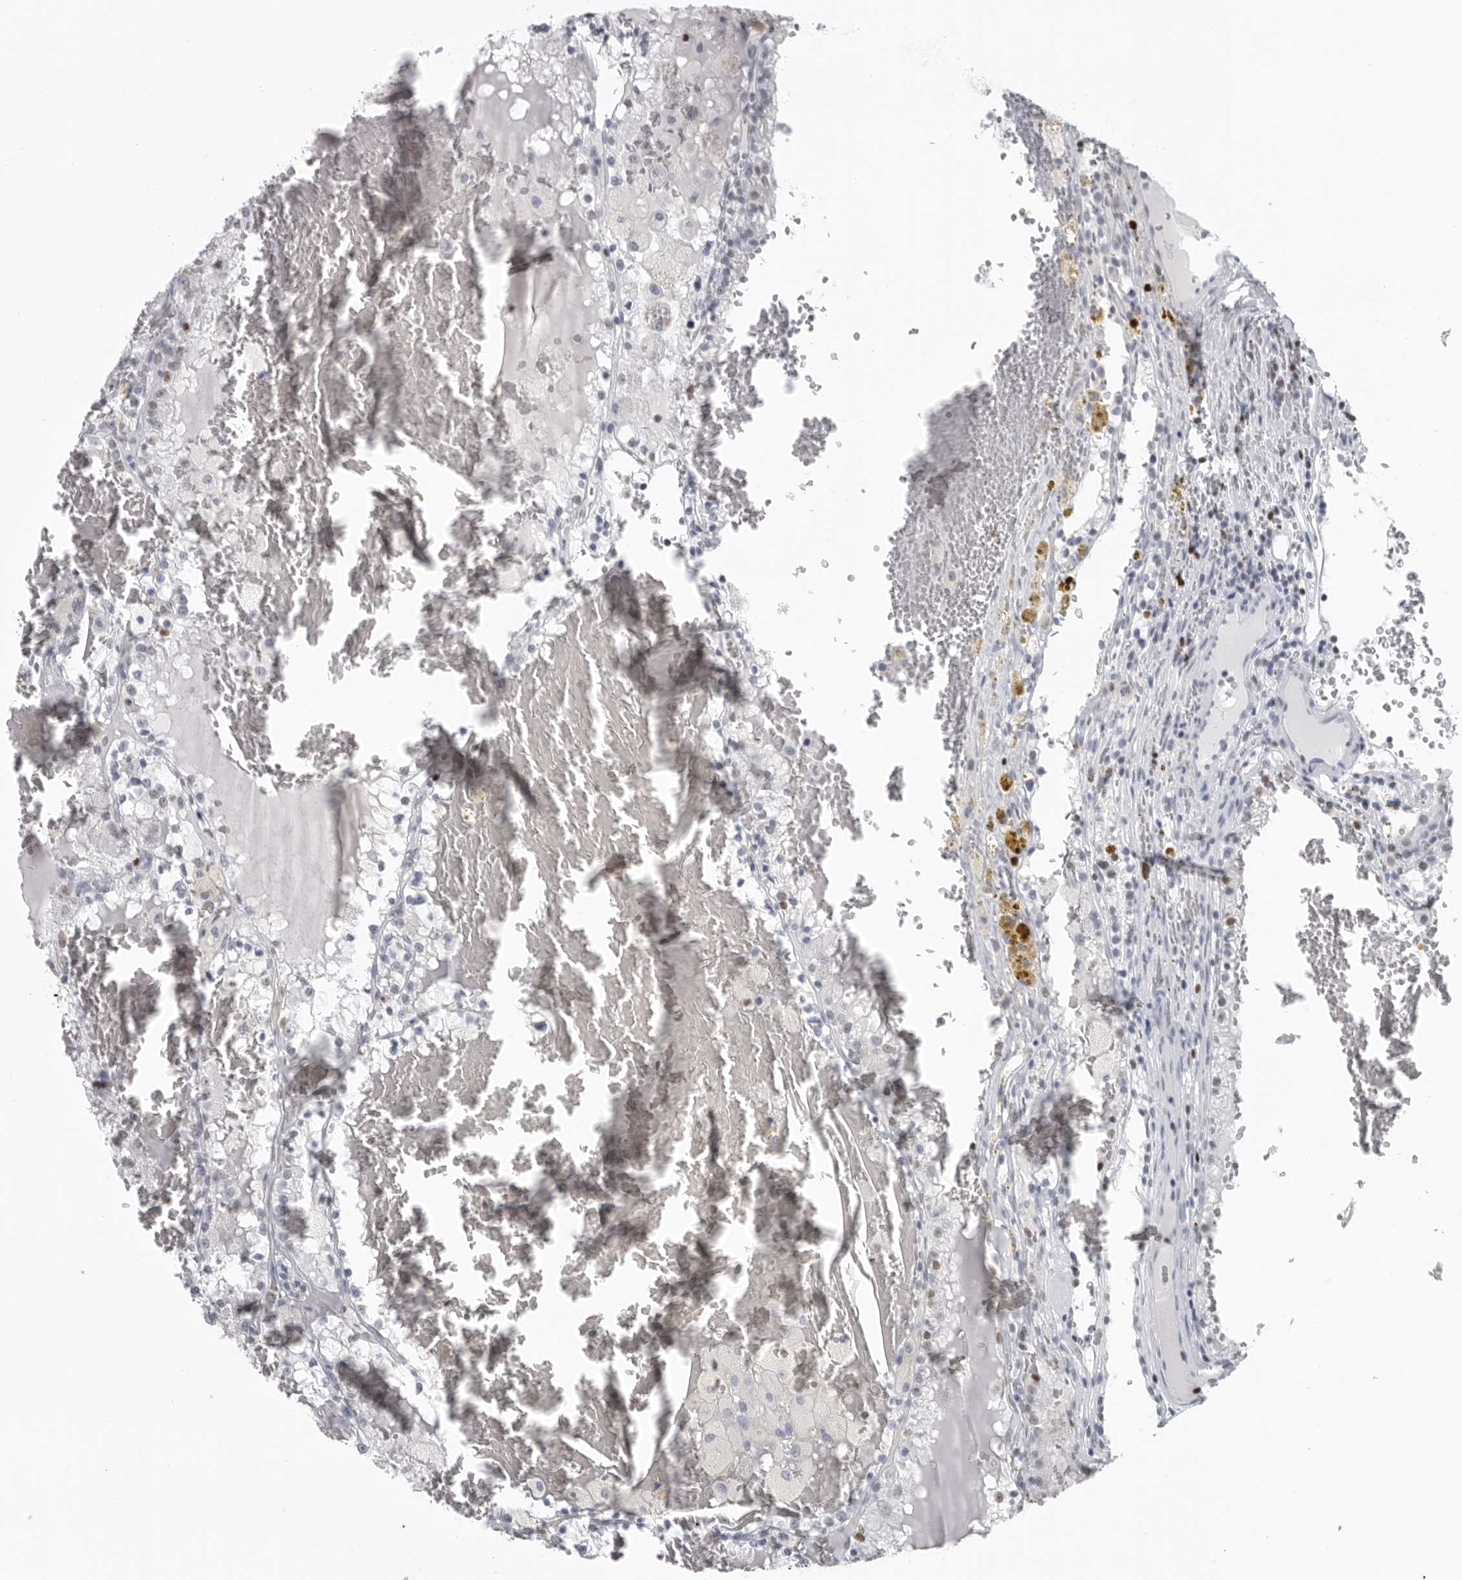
{"staining": {"intensity": "weak", "quantity": "<25%", "location": "nuclear"}, "tissue": "renal cancer", "cell_type": "Tumor cells", "image_type": "cancer", "snomed": [{"axis": "morphology", "description": "Adenocarcinoma, NOS"}, {"axis": "topography", "description": "Kidney"}], "caption": "Renal cancer (adenocarcinoma) stained for a protein using immunohistochemistry demonstrates no positivity tumor cells.", "gene": "SATB2", "patient": {"sex": "female", "age": 56}}